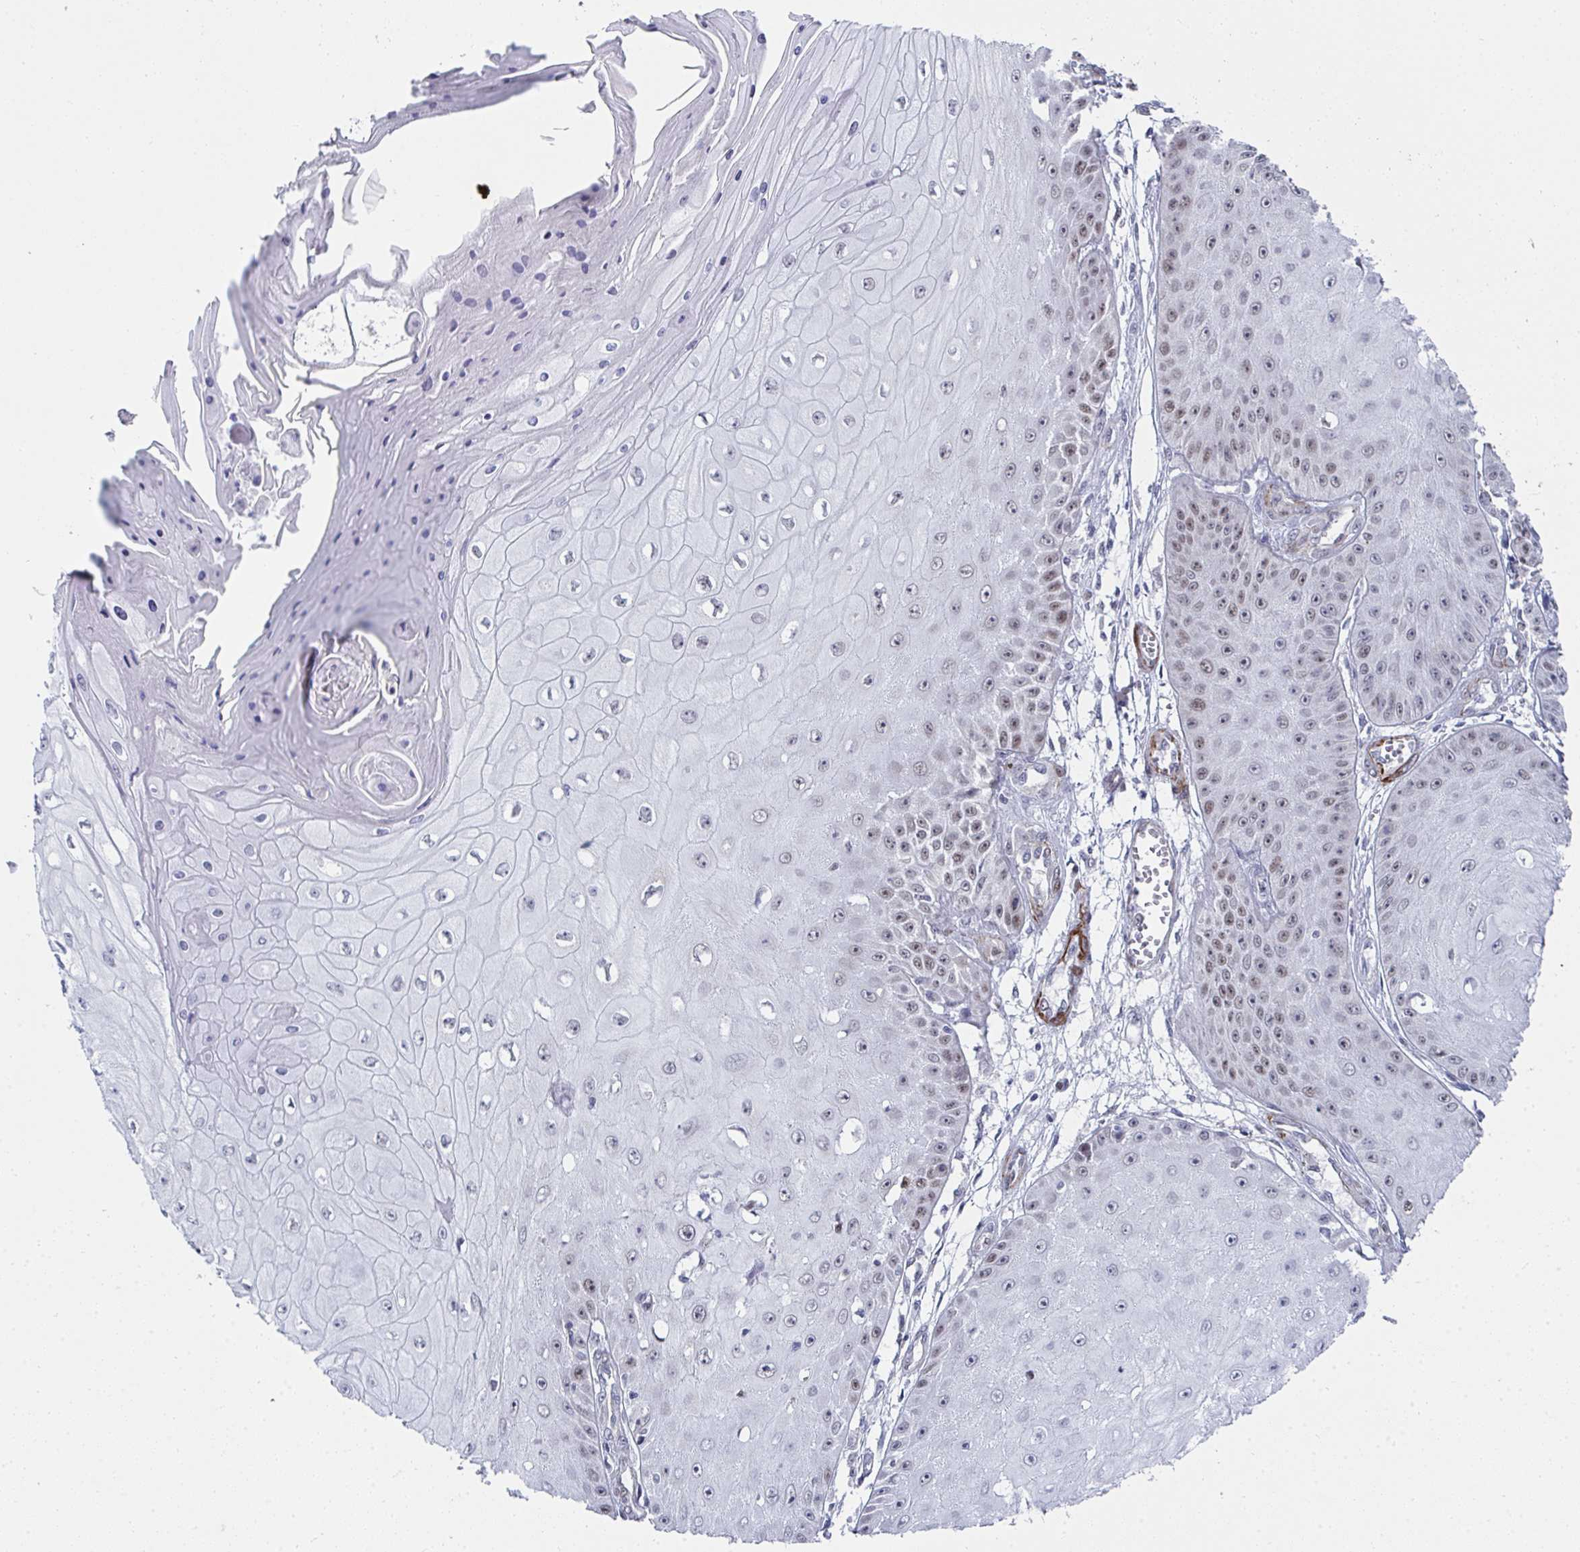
{"staining": {"intensity": "weak", "quantity": "25%-75%", "location": "nuclear"}, "tissue": "skin cancer", "cell_type": "Tumor cells", "image_type": "cancer", "snomed": [{"axis": "morphology", "description": "Squamous cell carcinoma, NOS"}, {"axis": "topography", "description": "Skin"}], "caption": "Protein positivity by IHC shows weak nuclear expression in about 25%-75% of tumor cells in squamous cell carcinoma (skin).", "gene": "GINS2", "patient": {"sex": "male", "age": 70}}